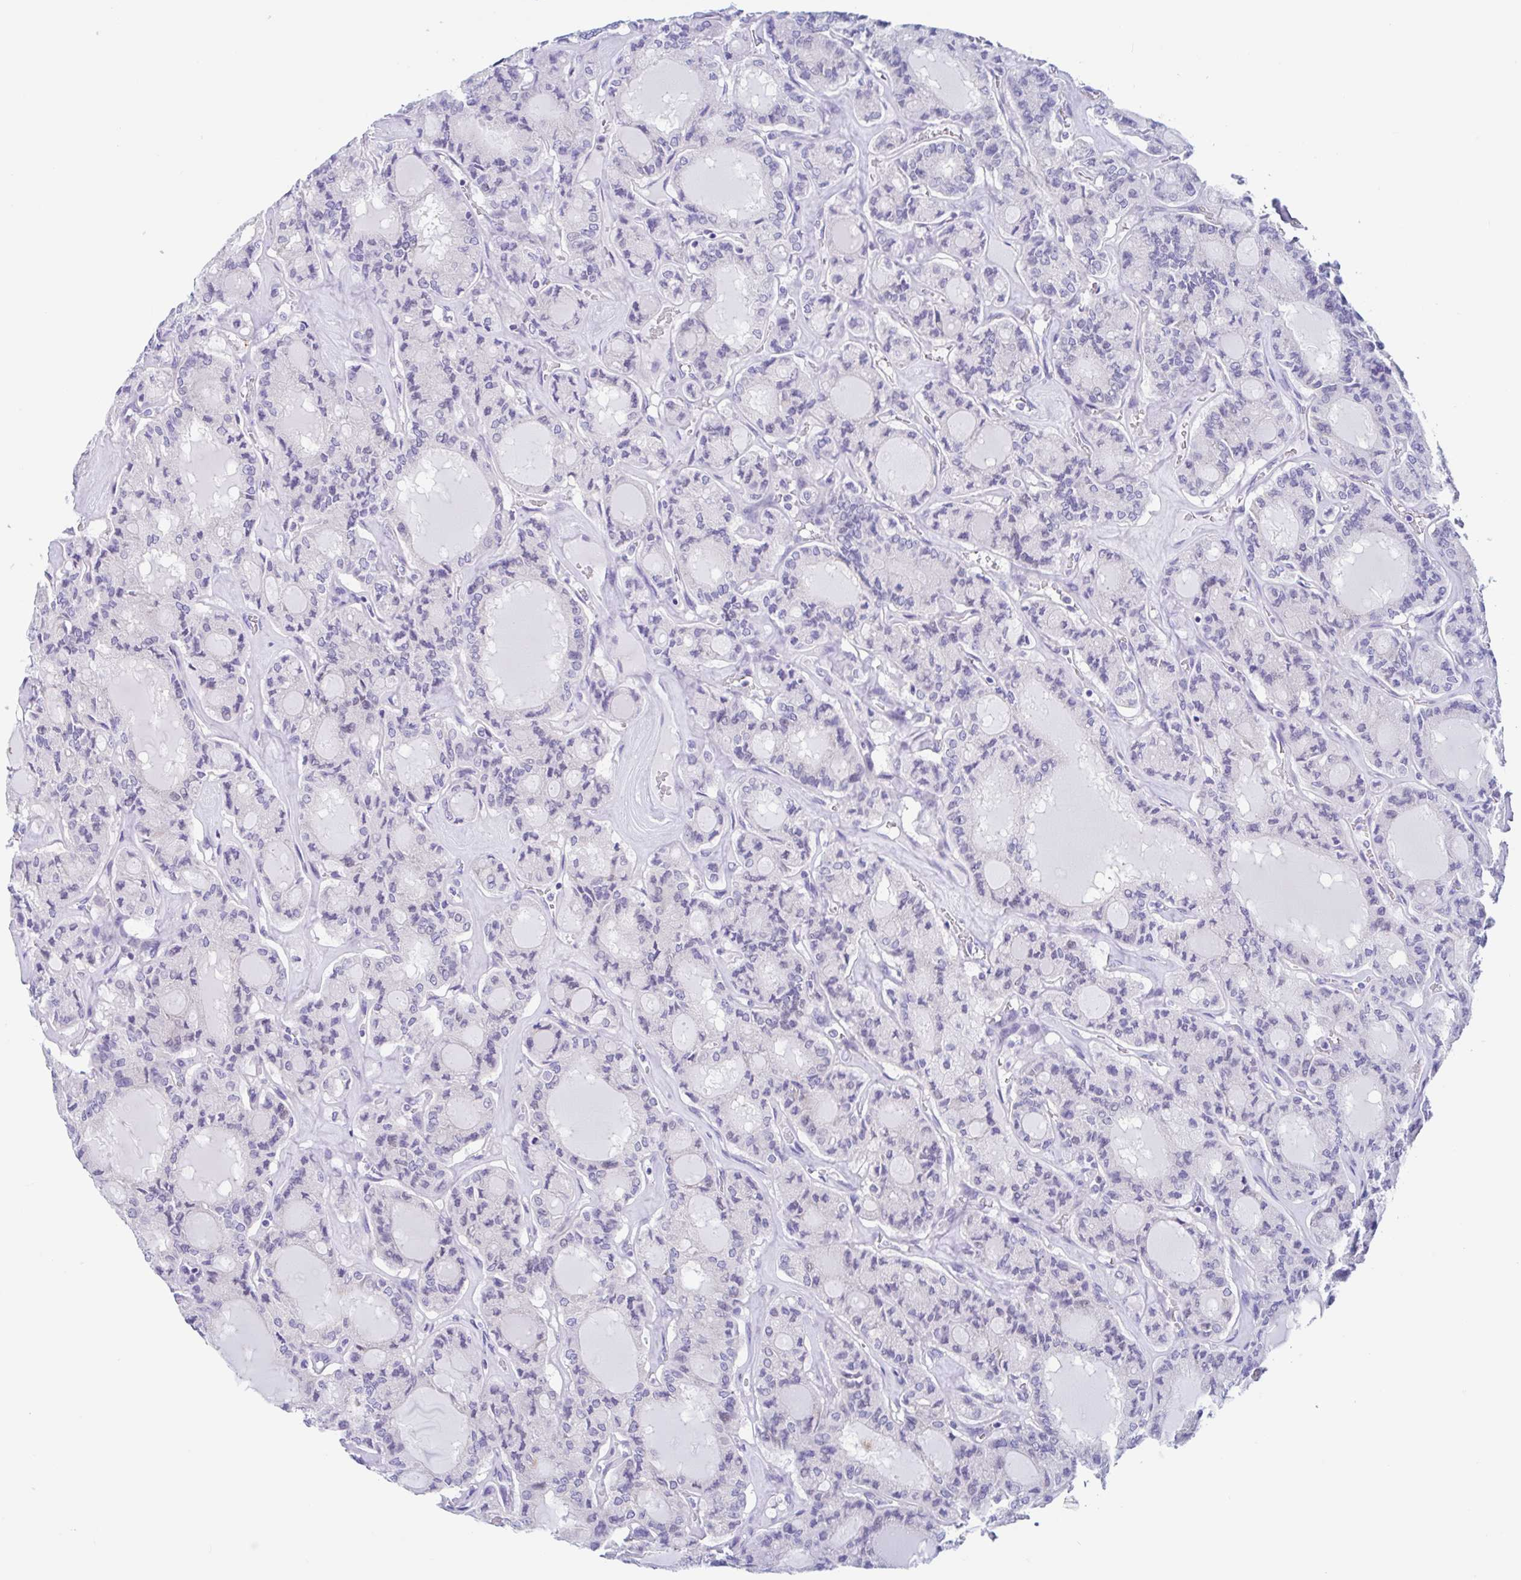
{"staining": {"intensity": "negative", "quantity": "none", "location": "none"}, "tissue": "thyroid cancer", "cell_type": "Tumor cells", "image_type": "cancer", "snomed": [{"axis": "morphology", "description": "Papillary adenocarcinoma, NOS"}, {"axis": "topography", "description": "Thyroid gland"}], "caption": "Immunohistochemical staining of thyroid cancer (papillary adenocarcinoma) exhibits no significant staining in tumor cells.", "gene": "OR6N2", "patient": {"sex": "male", "age": 87}}